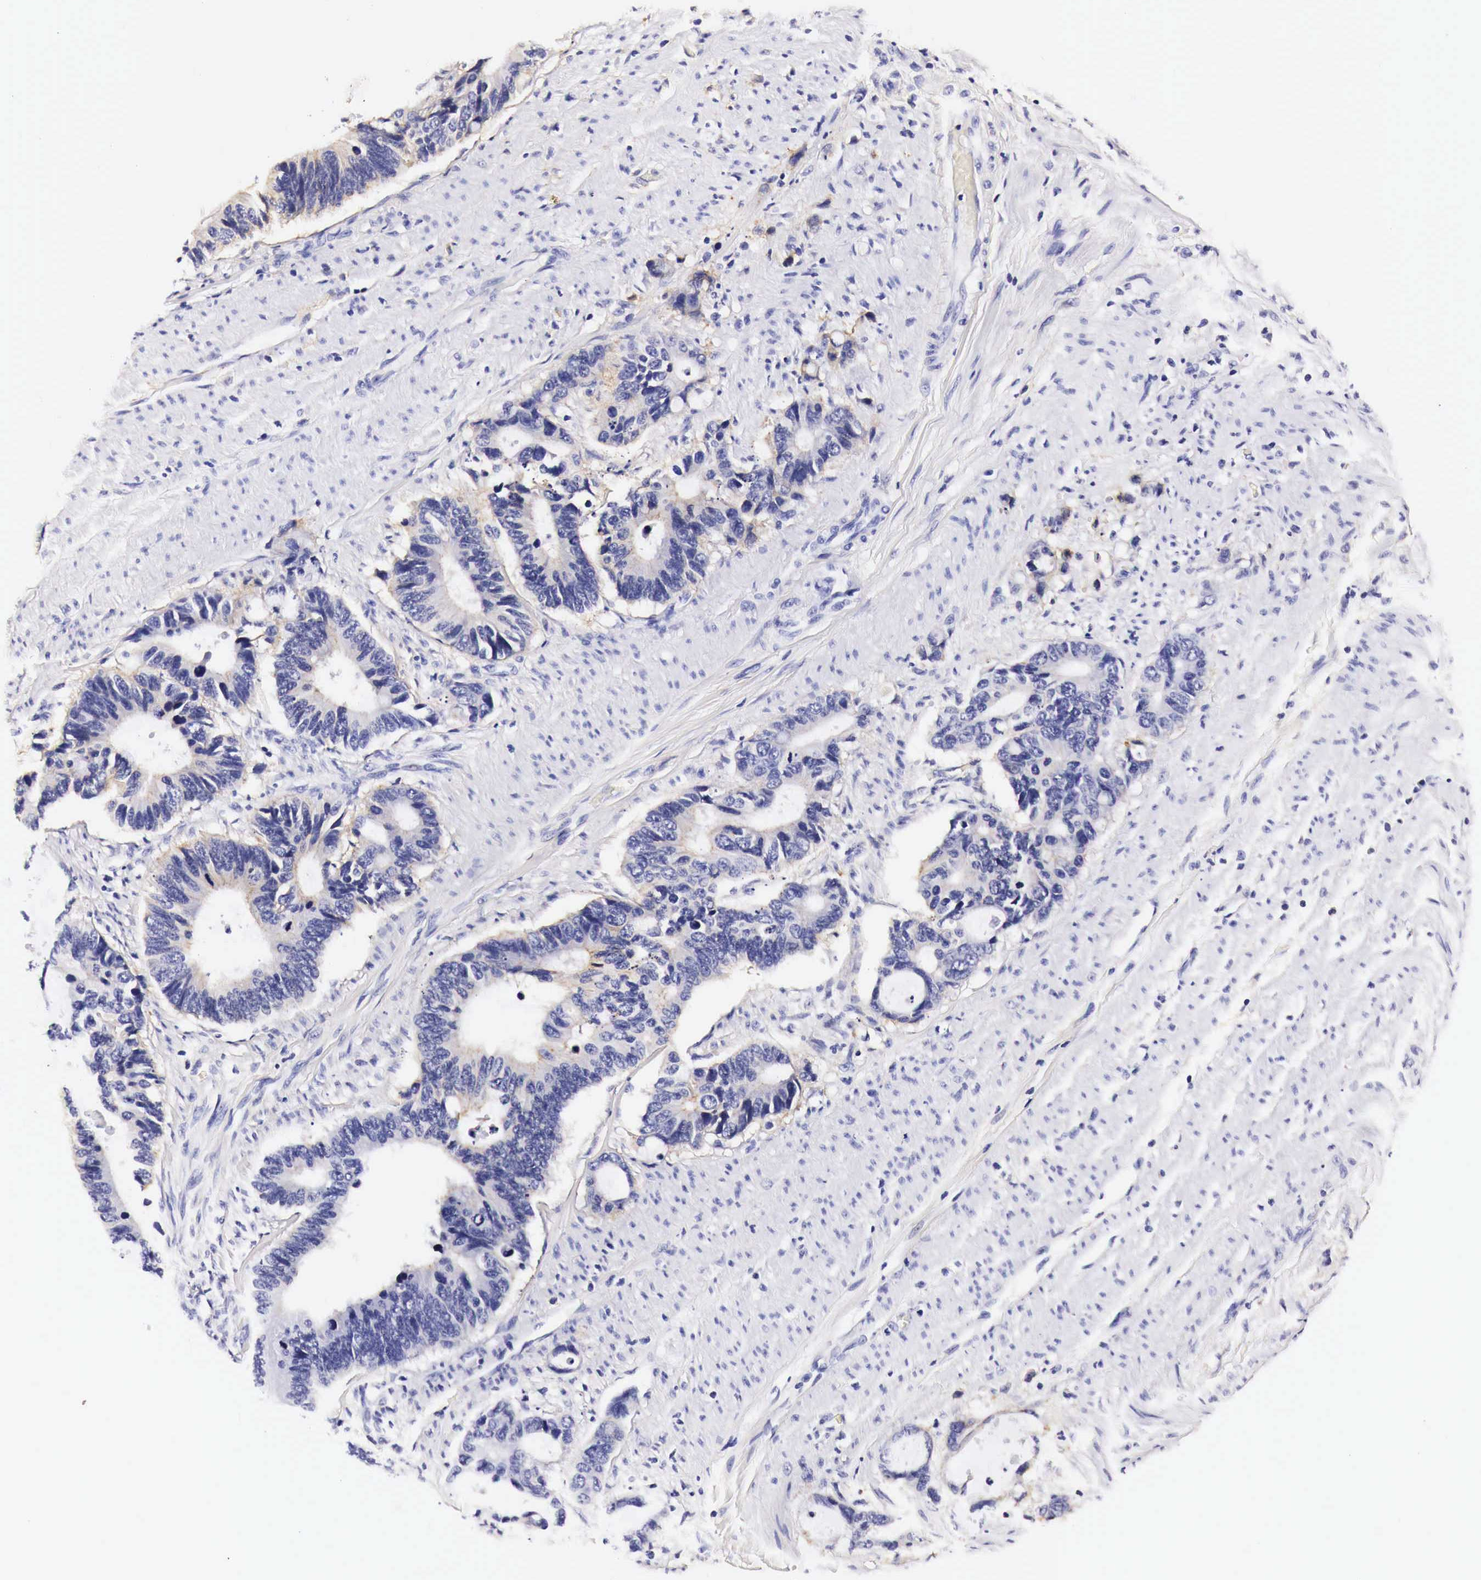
{"staining": {"intensity": "moderate", "quantity": "<25%", "location": "cytoplasmic/membranous"}, "tissue": "colorectal cancer", "cell_type": "Tumor cells", "image_type": "cancer", "snomed": [{"axis": "morphology", "description": "Adenocarcinoma, NOS"}, {"axis": "topography", "description": "Colon"}], "caption": "An image showing moderate cytoplasmic/membranous positivity in about <25% of tumor cells in adenocarcinoma (colorectal), as visualized by brown immunohistochemical staining.", "gene": "EGFR", "patient": {"sex": "male", "age": 49}}